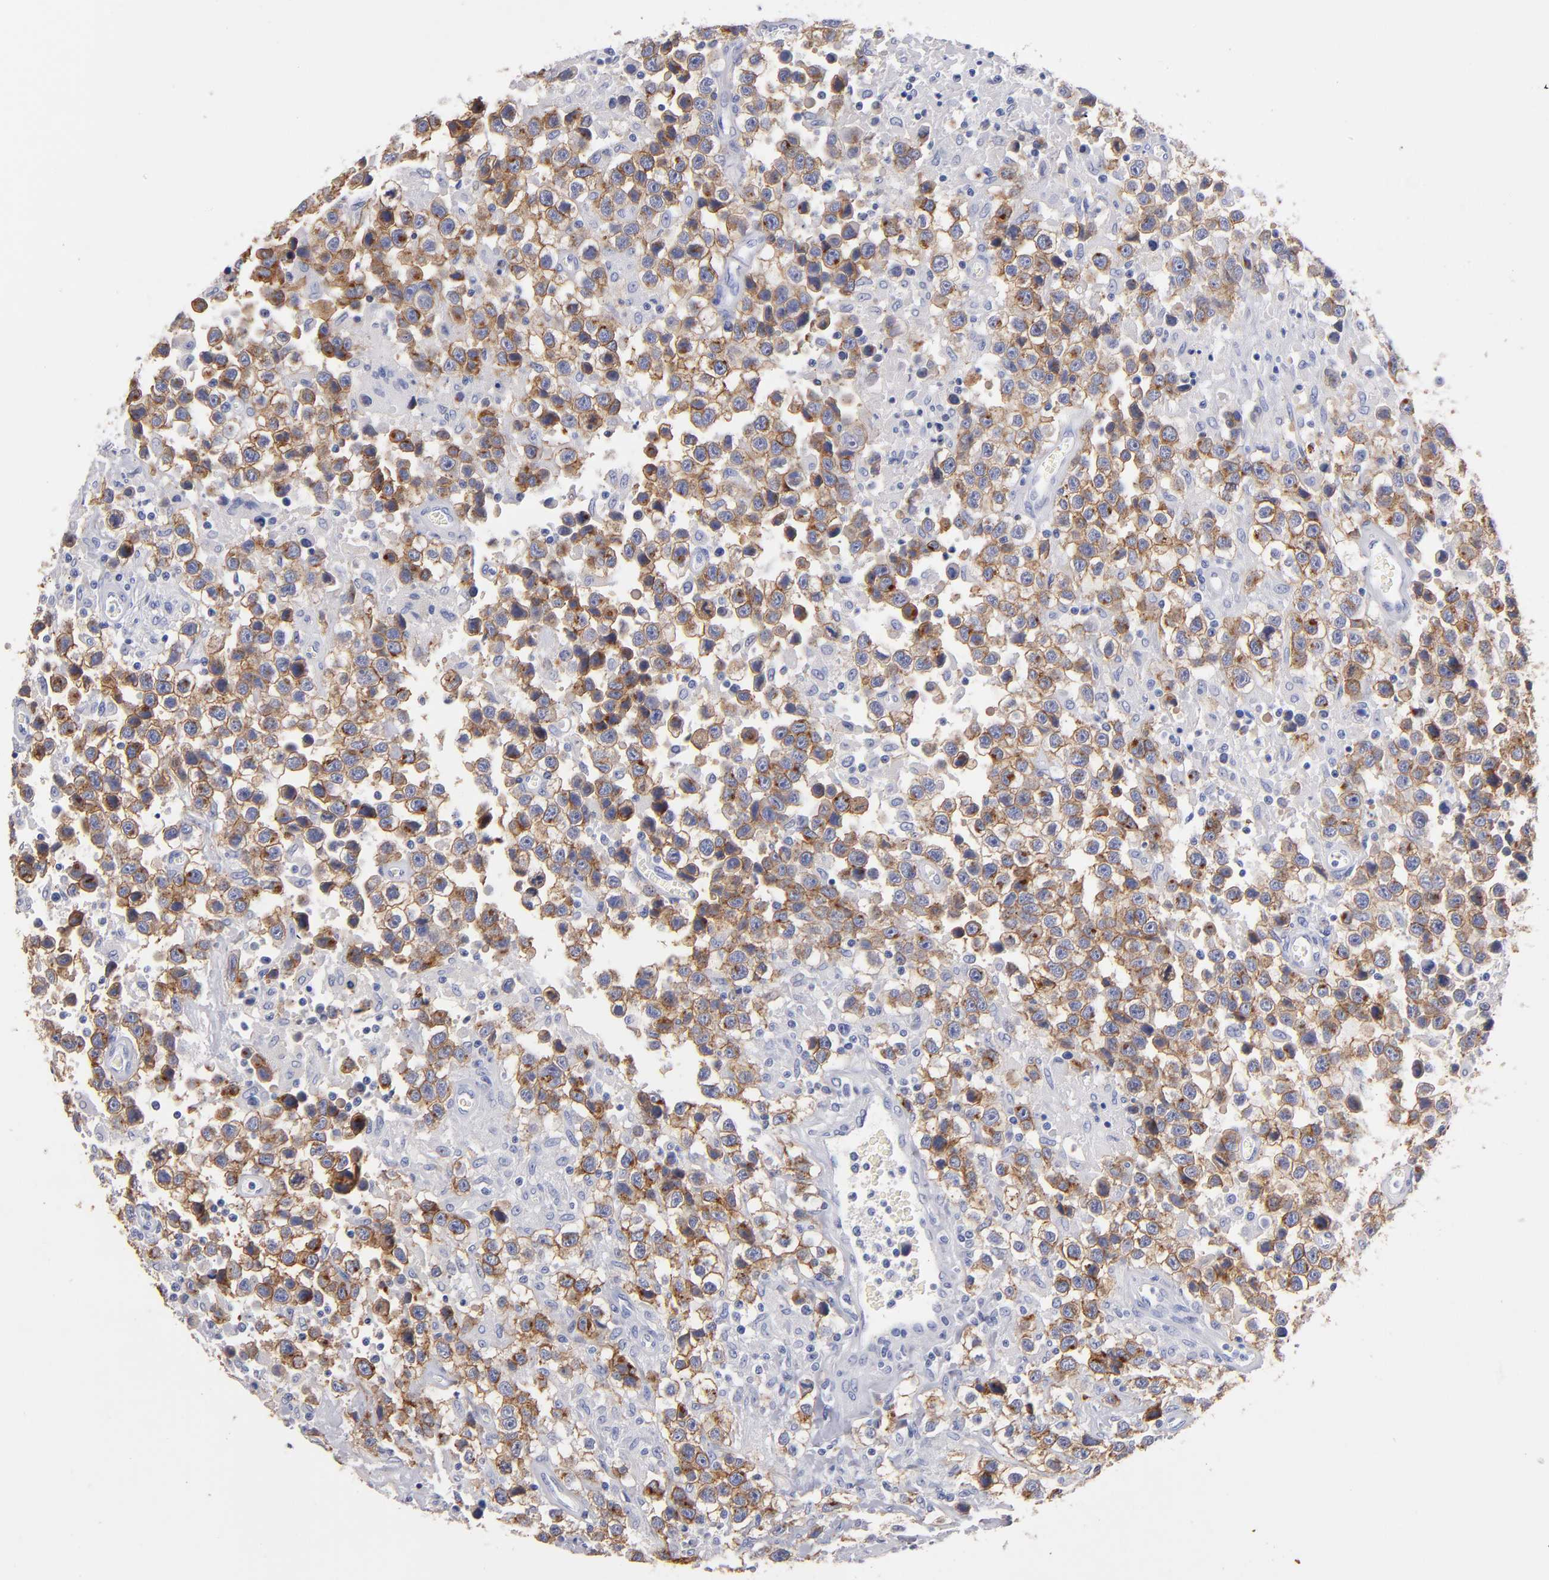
{"staining": {"intensity": "moderate", "quantity": ">75%", "location": "cytoplasmic/membranous"}, "tissue": "testis cancer", "cell_type": "Tumor cells", "image_type": "cancer", "snomed": [{"axis": "morphology", "description": "Seminoma, NOS"}, {"axis": "topography", "description": "Testis"}], "caption": "Immunohistochemistry (IHC) of human testis cancer (seminoma) shows medium levels of moderate cytoplasmic/membranous positivity in approximately >75% of tumor cells.", "gene": "KIT", "patient": {"sex": "male", "age": 43}}